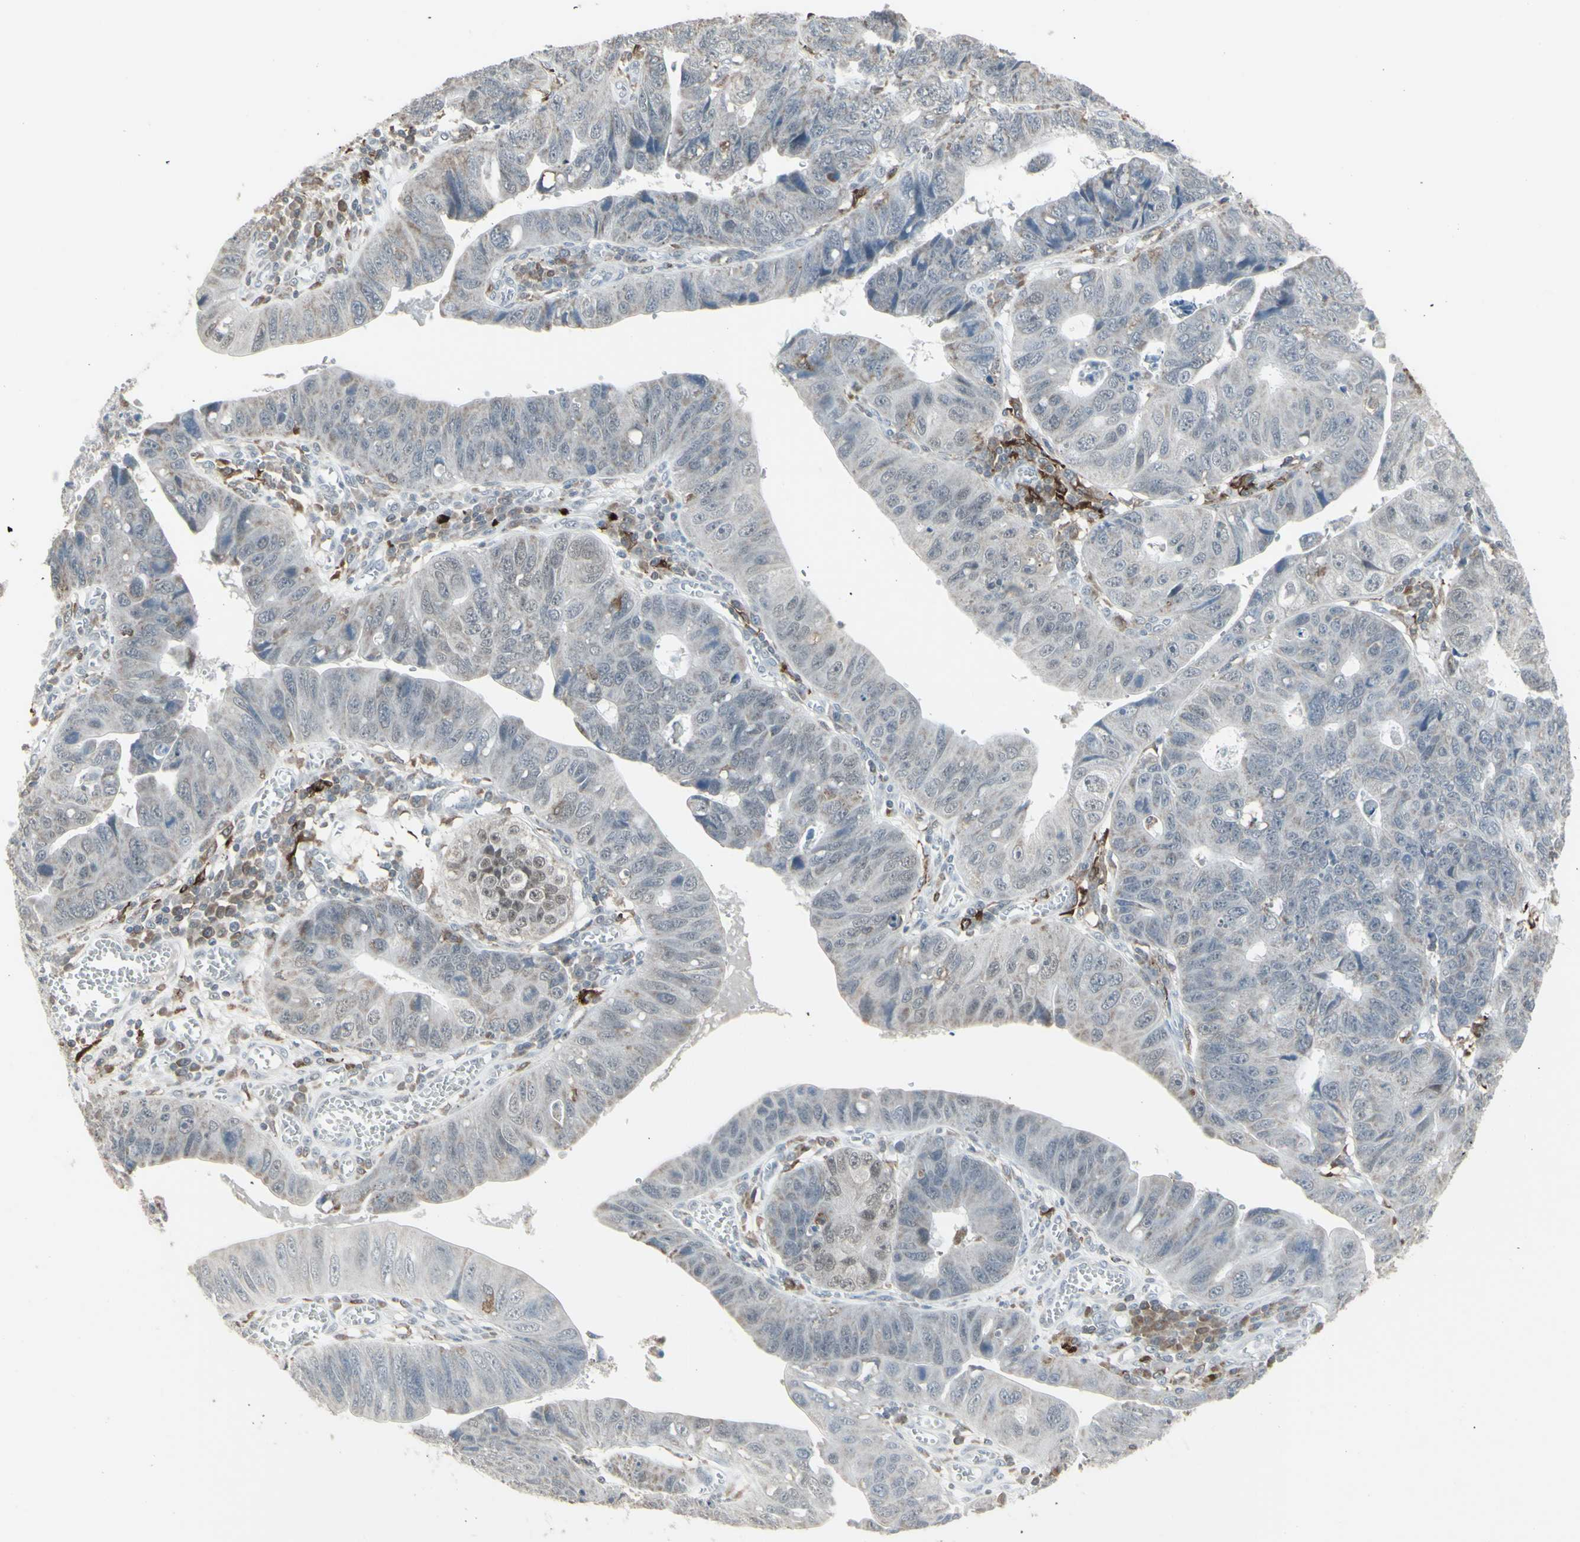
{"staining": {"intensity": "negative", "quantity": "none", "location": "none"}, "tissue": "stomach cancer", "cell_type": "Tumor cells", "image_type": "cancer", "snomed": [{"axis": "morphology", "description": "Adenocarcinoma, NOS"}, {"axis": "topography", "description": "Stomach"}], "caption": "Protein analysis of adenocarcinoma (stomach) displays no significant staining in tumor cells. (DAB (3,3'-diaminobenzidine) IHC with hematoxylin counter stain).", "gene": "SAMSN1", "patient": {"sex": "male", "age": 59}}